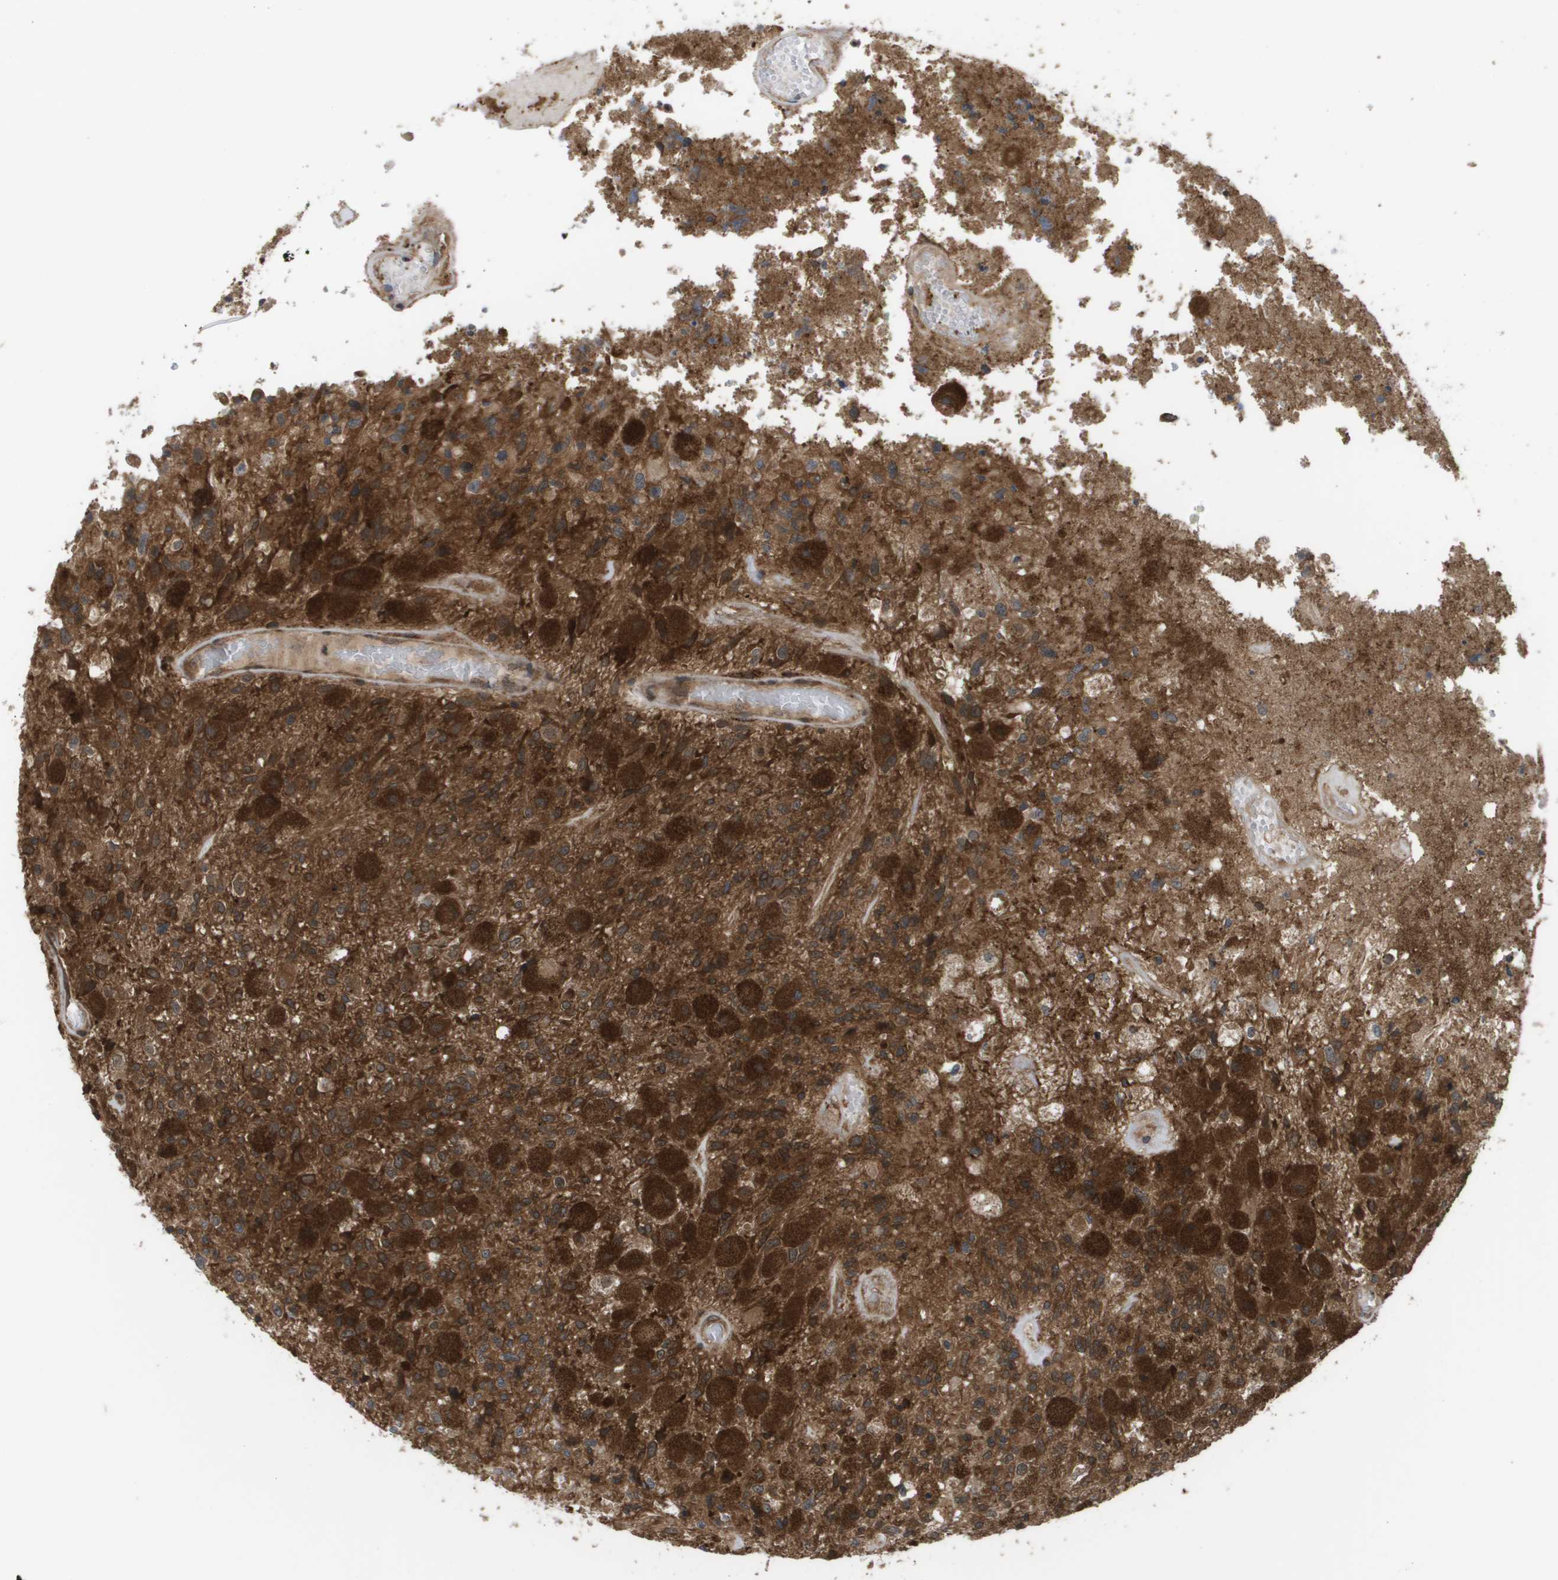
{"staining": {"intensity": "strong", "quantity": ">75%", "location": "cytoplasmic/membranous,nuclear"}, "tissue": "glioma", "cell_type": "Tumor cells", "image_type": "cancer", "snomed": [{"axis": "morphology", "description": "Normal tissue, NOS"}, {"axis": "morphology", "description": "Glioma, malignant, High grade"}, {"axis": "topography", "description": "Cerebral cortex"}], "caption": "A photomicrograph showing strong cytoplasmic/membranous and nuclear positivity in approximately >75% of tumor cells in malignant glioma (high-grade), as visualized by brown immunohistochemical staining.", "gene": "CTPS2", "patient": {"sex": "male", "age": 77}}